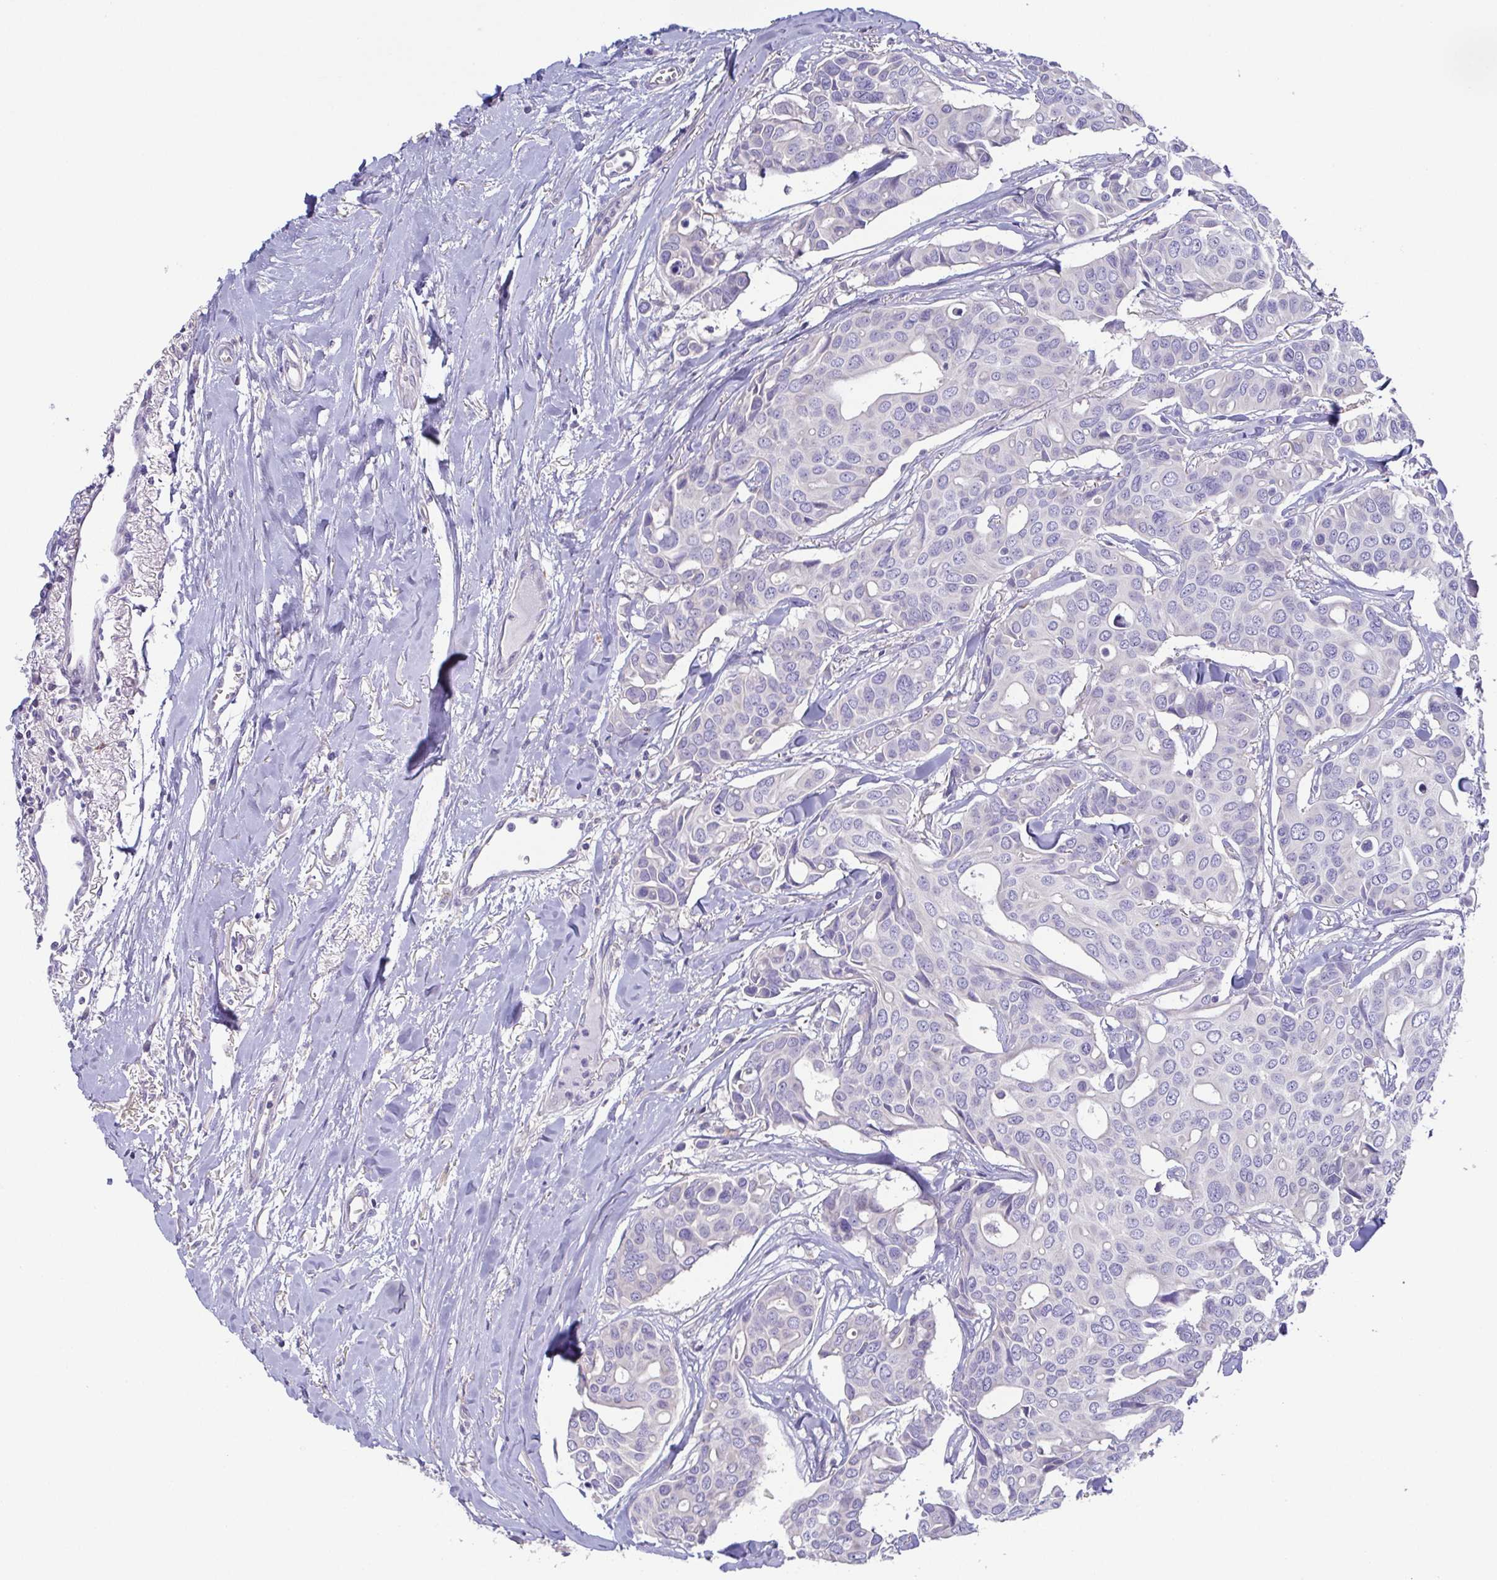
{"staining": {"intensity": "negative", "quantity": "none", "location": "none"}, "tissue": "breast cancer", "cell_type": "Tumor cells", "image_type": "cancer", "snomed": [{"axis": "morphology", "description": "Duct carcinoma"}, {"axis": "topography", "description": "Breast"}], "caption": "Tumor cells are negative for brown protein staining in breast cancer.", "gene": "PKDREJ", "patient": {"sex": "female", "age": 54}}